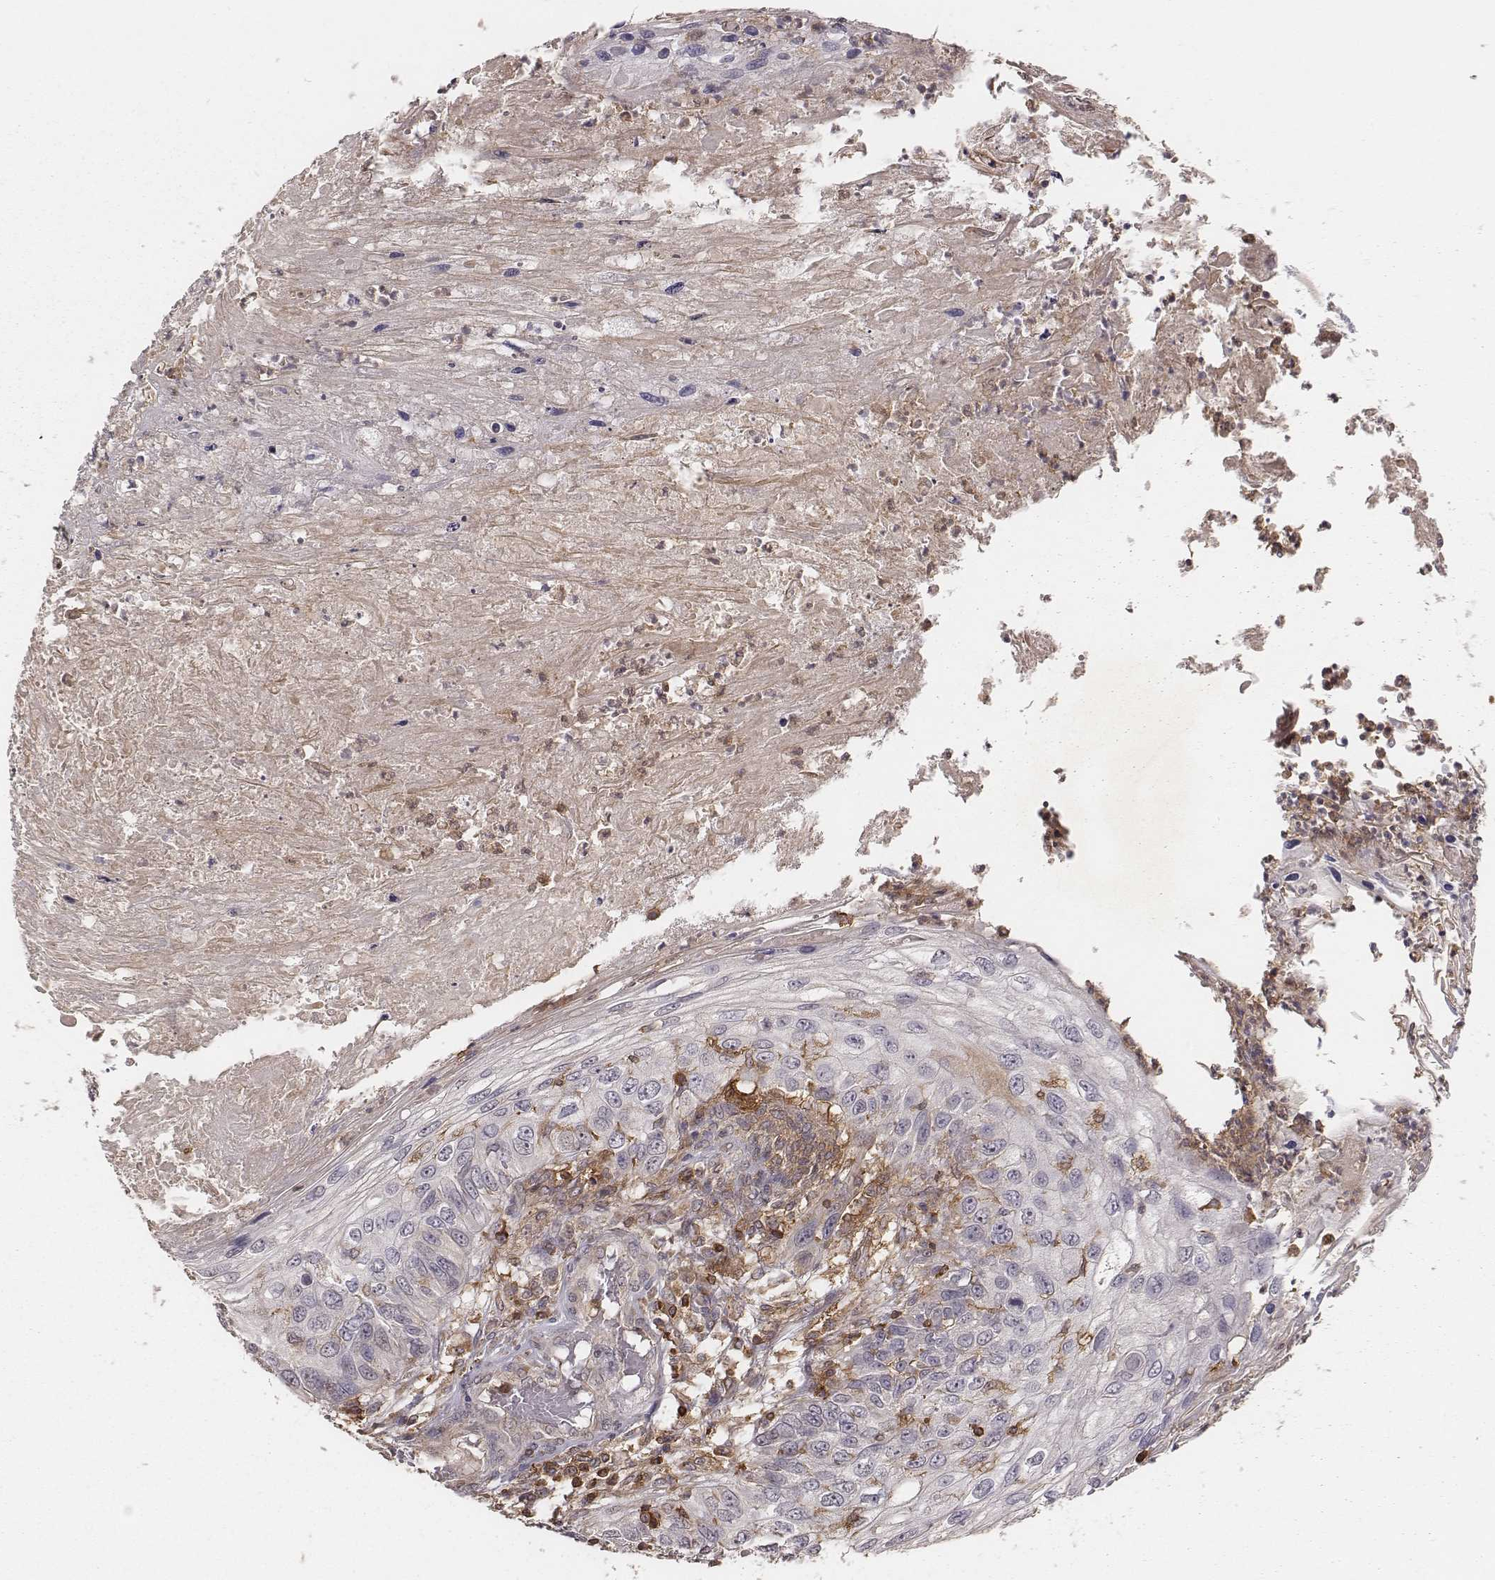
{"staining": {"intensity": "negative", "quantity": "none", "location": "none"}, "tissue": "skin cancer", "cell_type": "Tumor cells", "image_type": "cancer", "snomed": [{"axis": "morphology", "description": "Squamous cell carcinoma, NOS"}, {"axis": "topography", "description": "Skin"}], "caption": "A micrograph of skin cancer stained for a protein exhibits no brown staining in tumor cells.", "gene": "PILRA", "patient": {"sex": "male", "age": 92}}